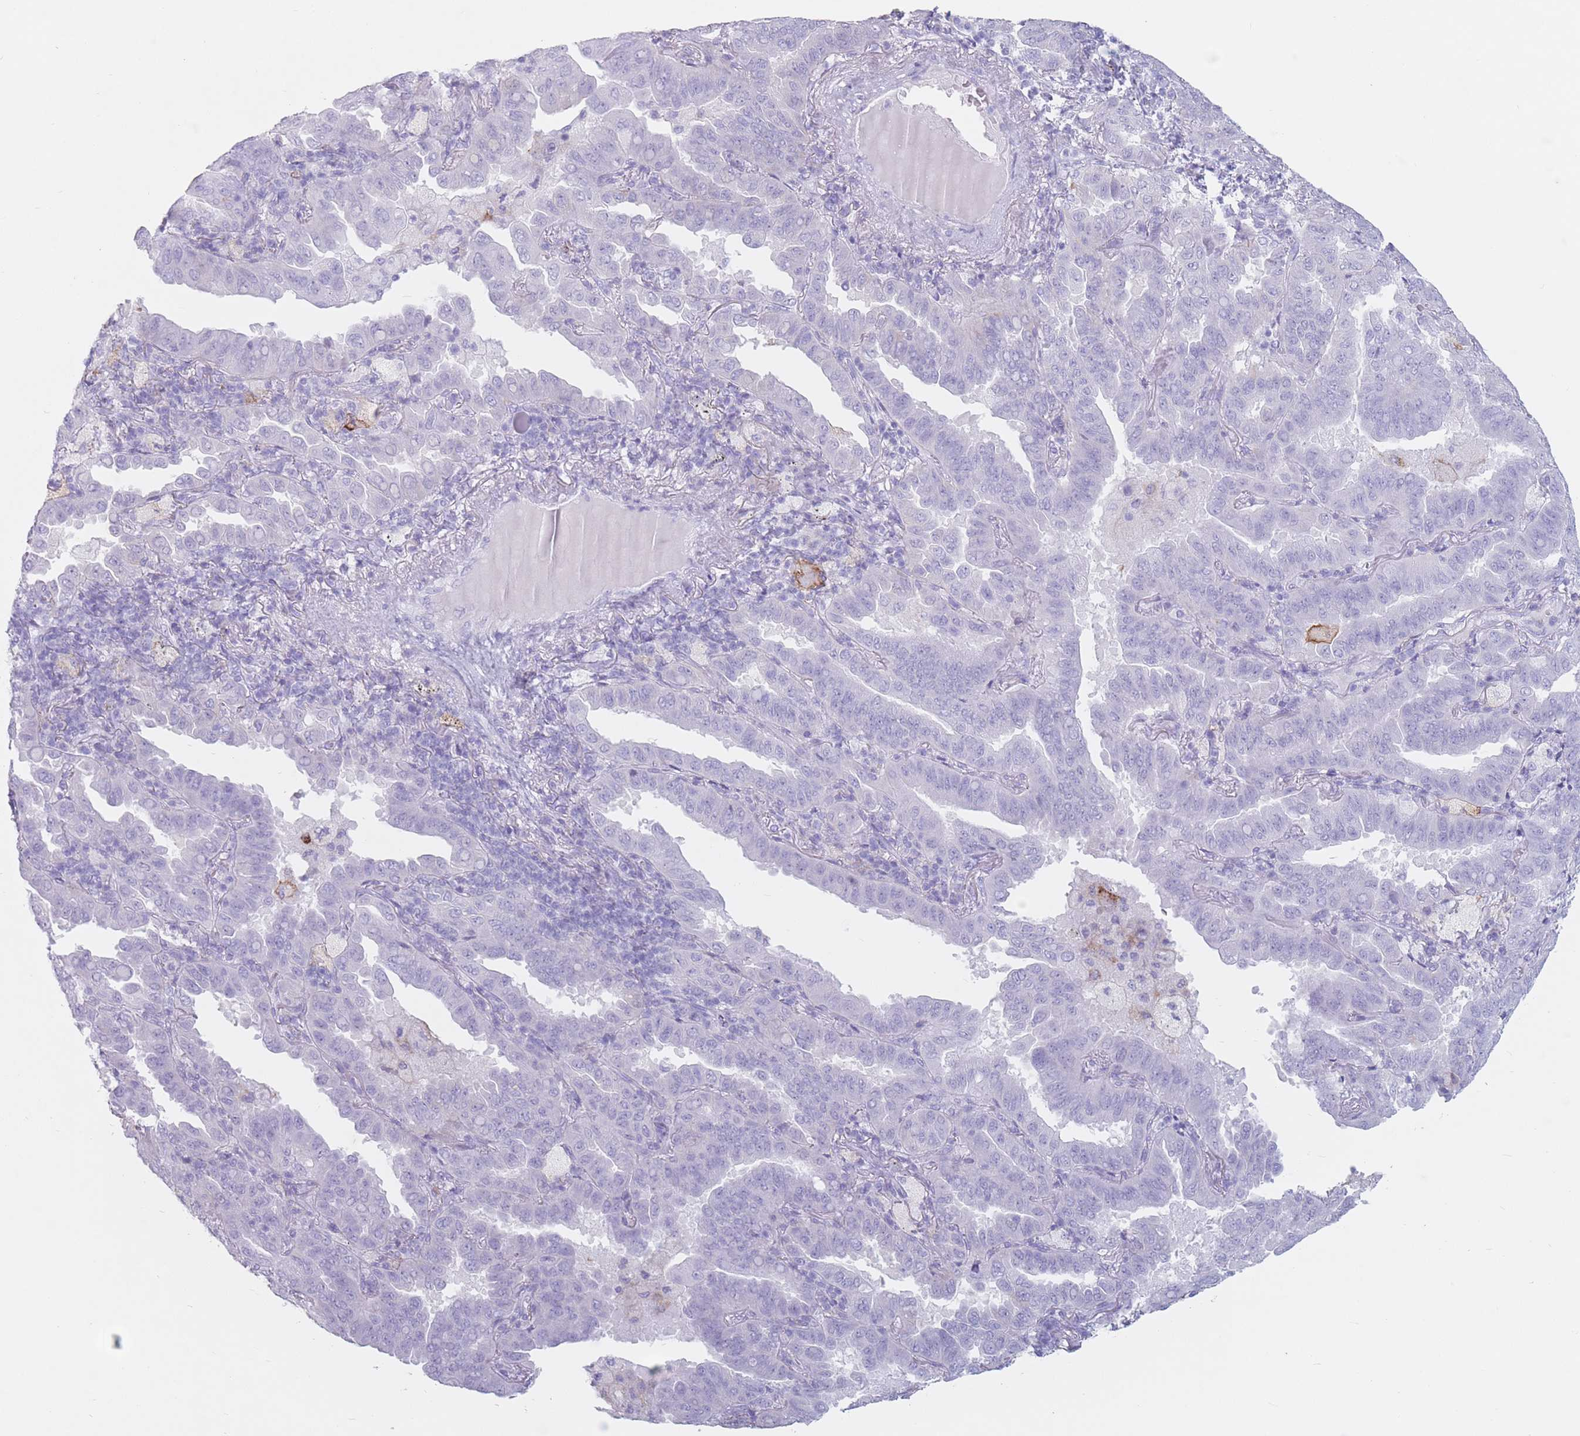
{"staining": {"intensity": "negative", "quantity": "none", "location": "none"}, "tissue": "lung cancer", "cell_type": "Tumor cells", "image_type": "cancer", "snomed": [{"axis": "morphology", "description": "Adenocarcinoma, NOS"}, {"axis": "topography", "description": "Lung"}], "caption": "This is a photomicrograph of IHC staining of lung cancer, which shows no staining in tumor cells.", "gene": "ST3GAL5", "patient": {"sex": "male", "age": 64}}